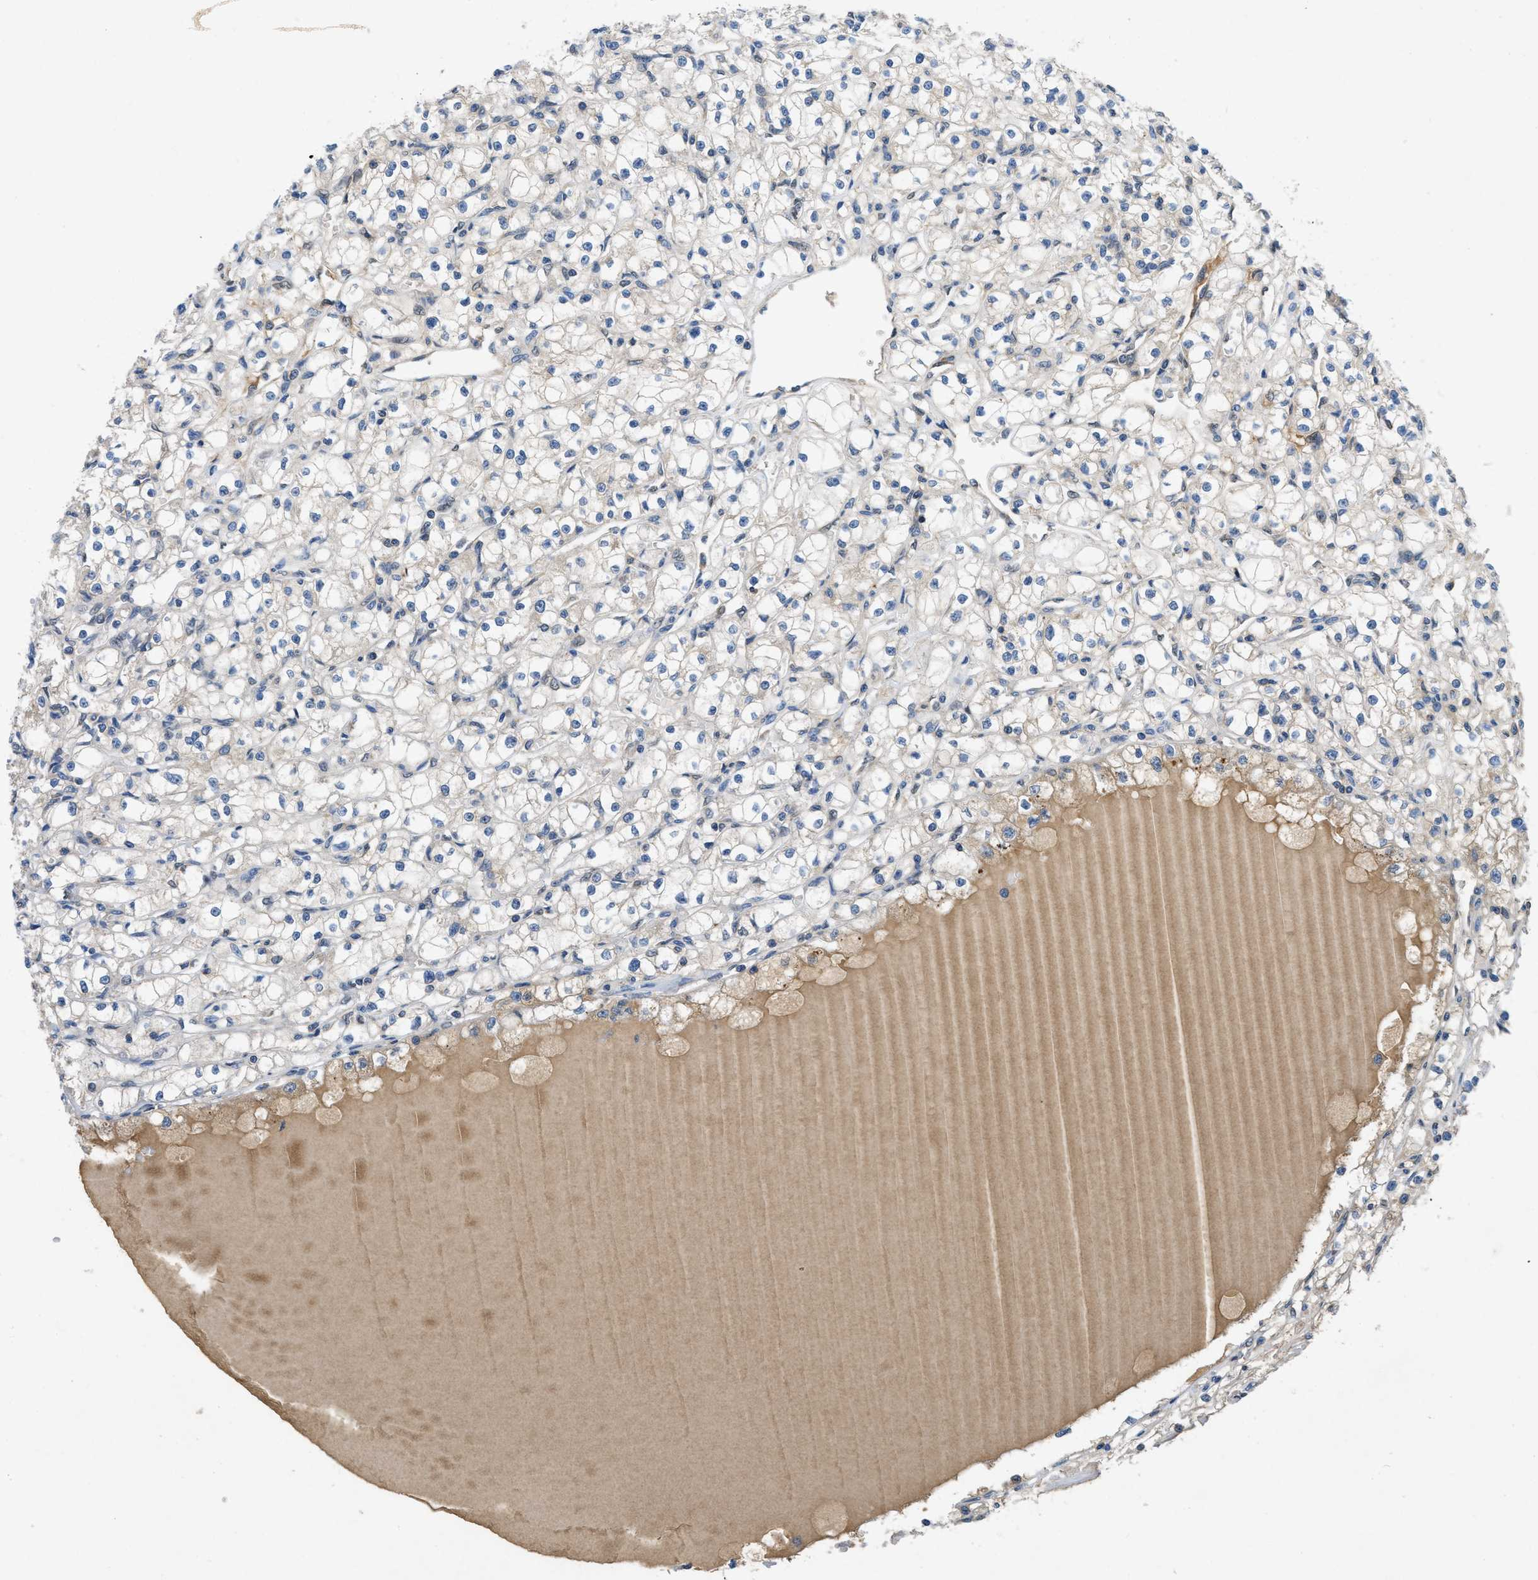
{"staining": {"intensity": "weak", "quantity": "<25%", "location": "cytoplasmic/membranous"}, "tissue": "renal cancer", "cell_type": "Tumor cells", "image_type": "cancer", "snomed": [{"axis": "morphology", "description": "Adenocarcinoma, NOS"}, {"axis": "topography", "description": "Kidney"}], "caption": "IHC of human renal cancer (adenocarcinoma) shows no expression in tumor cells.", "gene": "PNKD", "patient": {"sex": "male", "age": 56}}